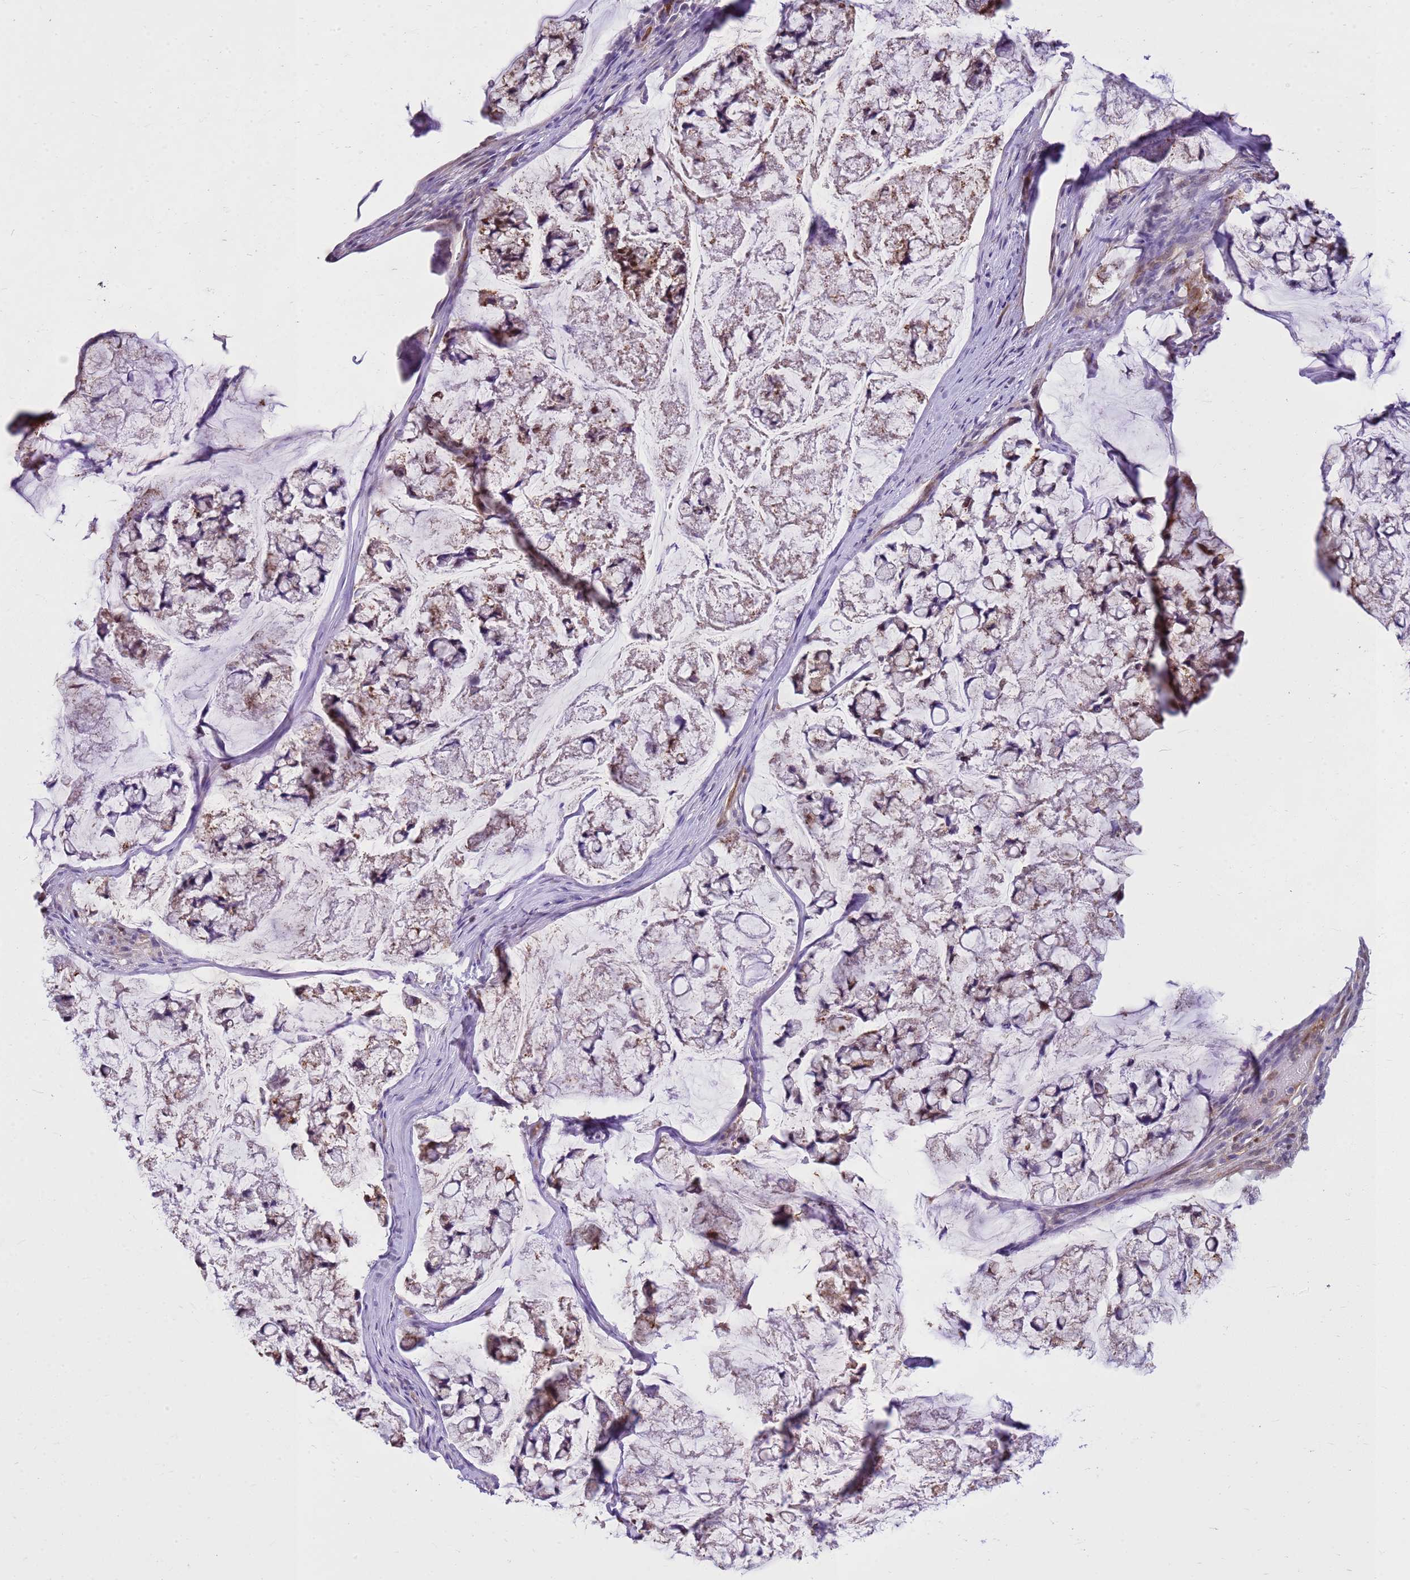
{"staining": {"intensity": "moderate", "quantity": "25%-75%", "location": "cytoplasmic/membranous,nuclear"}, "tissue": "stomach cancer", "cell_type": "Tumor cells", "image_type": "cancer", "snomed": [{"axis": "morphology", "description": "Adenocarcinoma, NOS"}, {"axis": "topography", "description": "Stomach, lower"}], "caption": "Protein staining reveals moderate cytoplasmic/membranous and nuclear positivity in approximately 25%-75% of tumor cells in adenocarcinoma (stomach).", "gene": "YWHAE", "patient": {"sex": "male", "age": 67}}